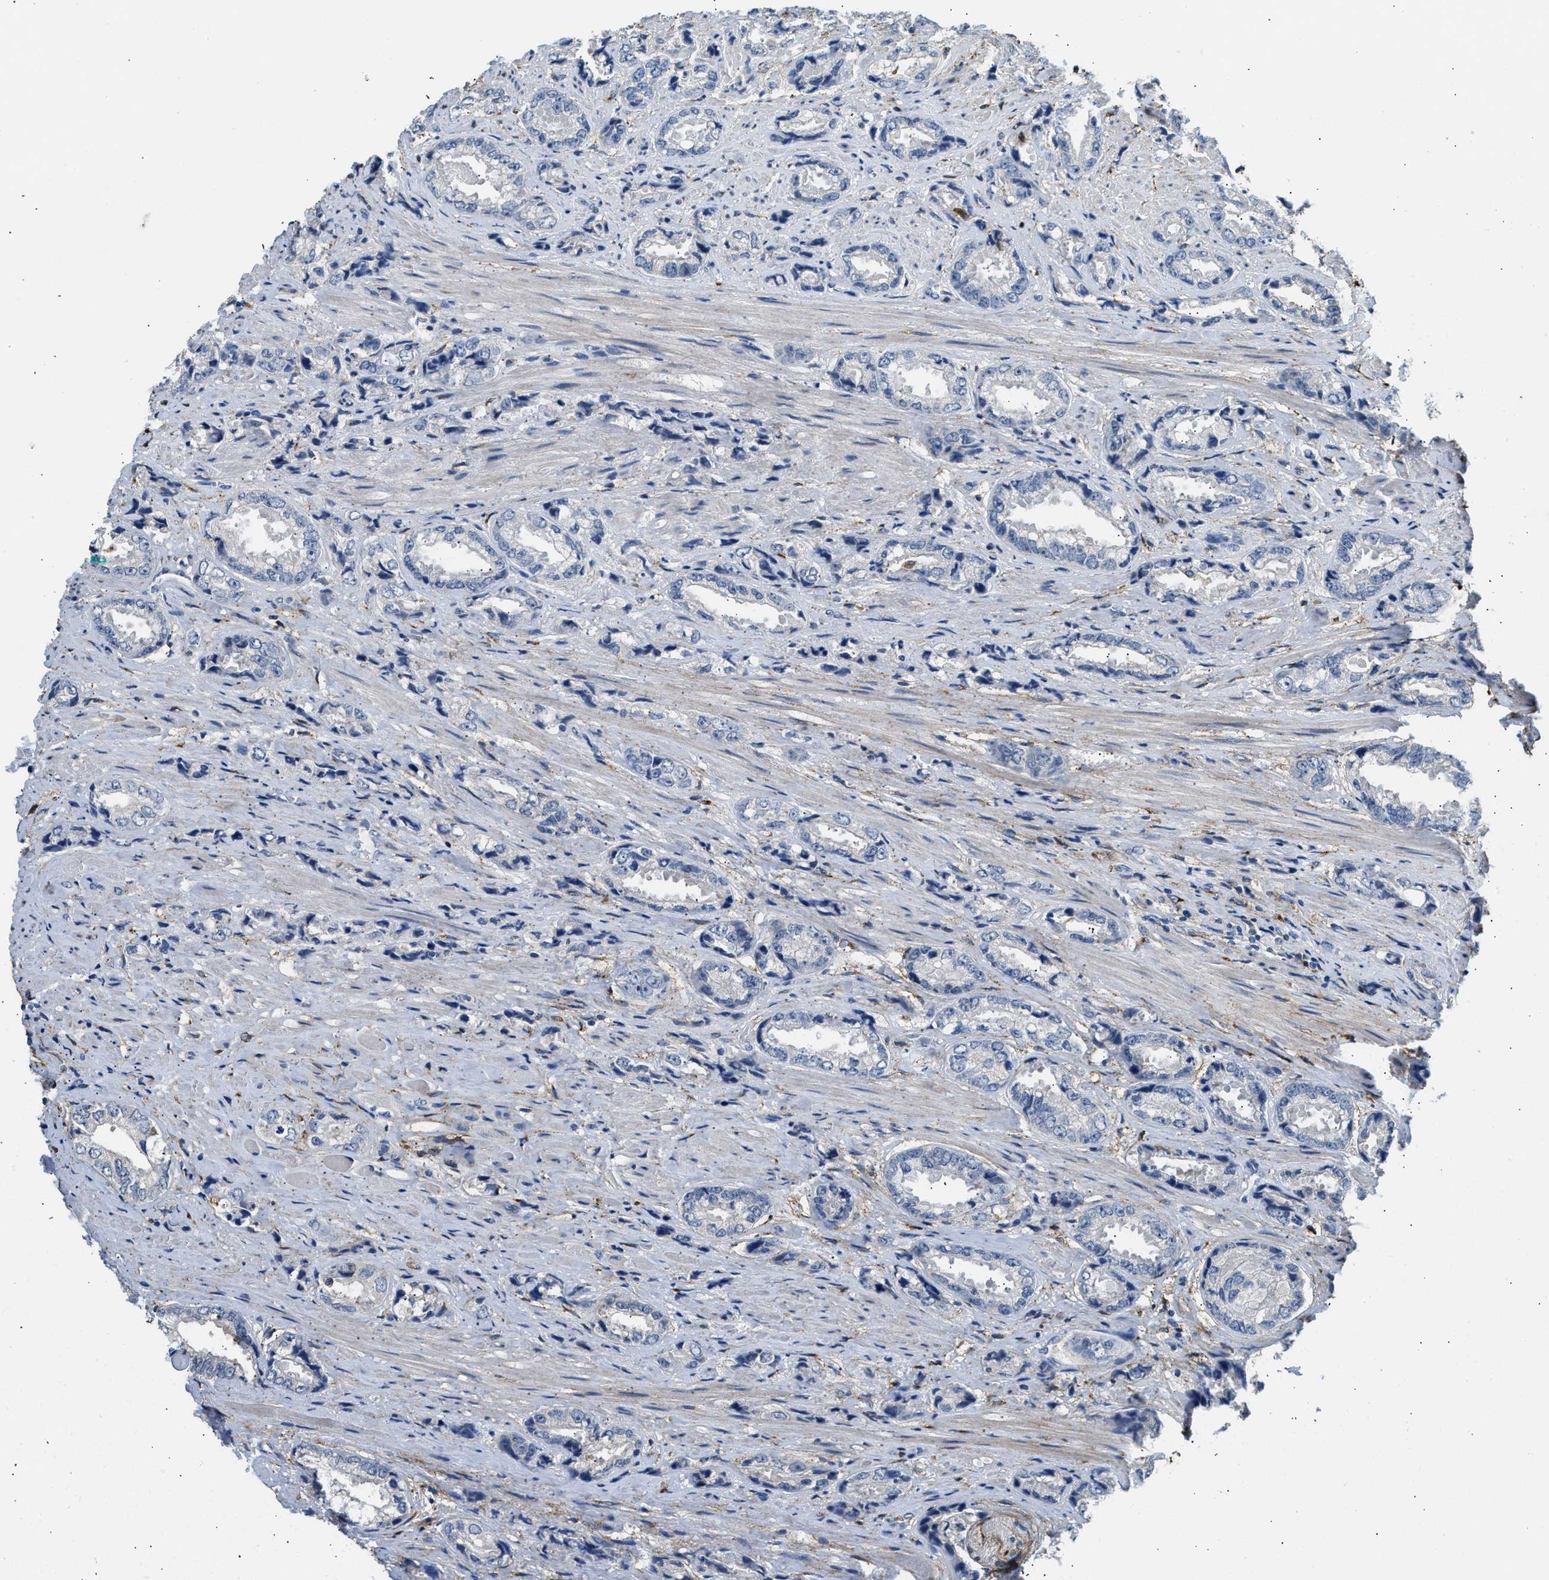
{"staining": {"intensity": "negative", "quantity": "none", "location": "none"}, "tissue": "prostate cancer", "cell_type": "Tumor cells", "image_type": "cancer", "snomed": [{"axis": "morphology", "description": "Adenocarcinoma, High grade"}, {"axis": "topography", "description": "Prostate"}], "caption": "Immunohistochemical staining of human adenocarcinoma (high-grade) (prostate) demonstrates no significant staining in tumor cells.", "gene": "LRP1", "patient": {"sex": "male", "age": 61}}